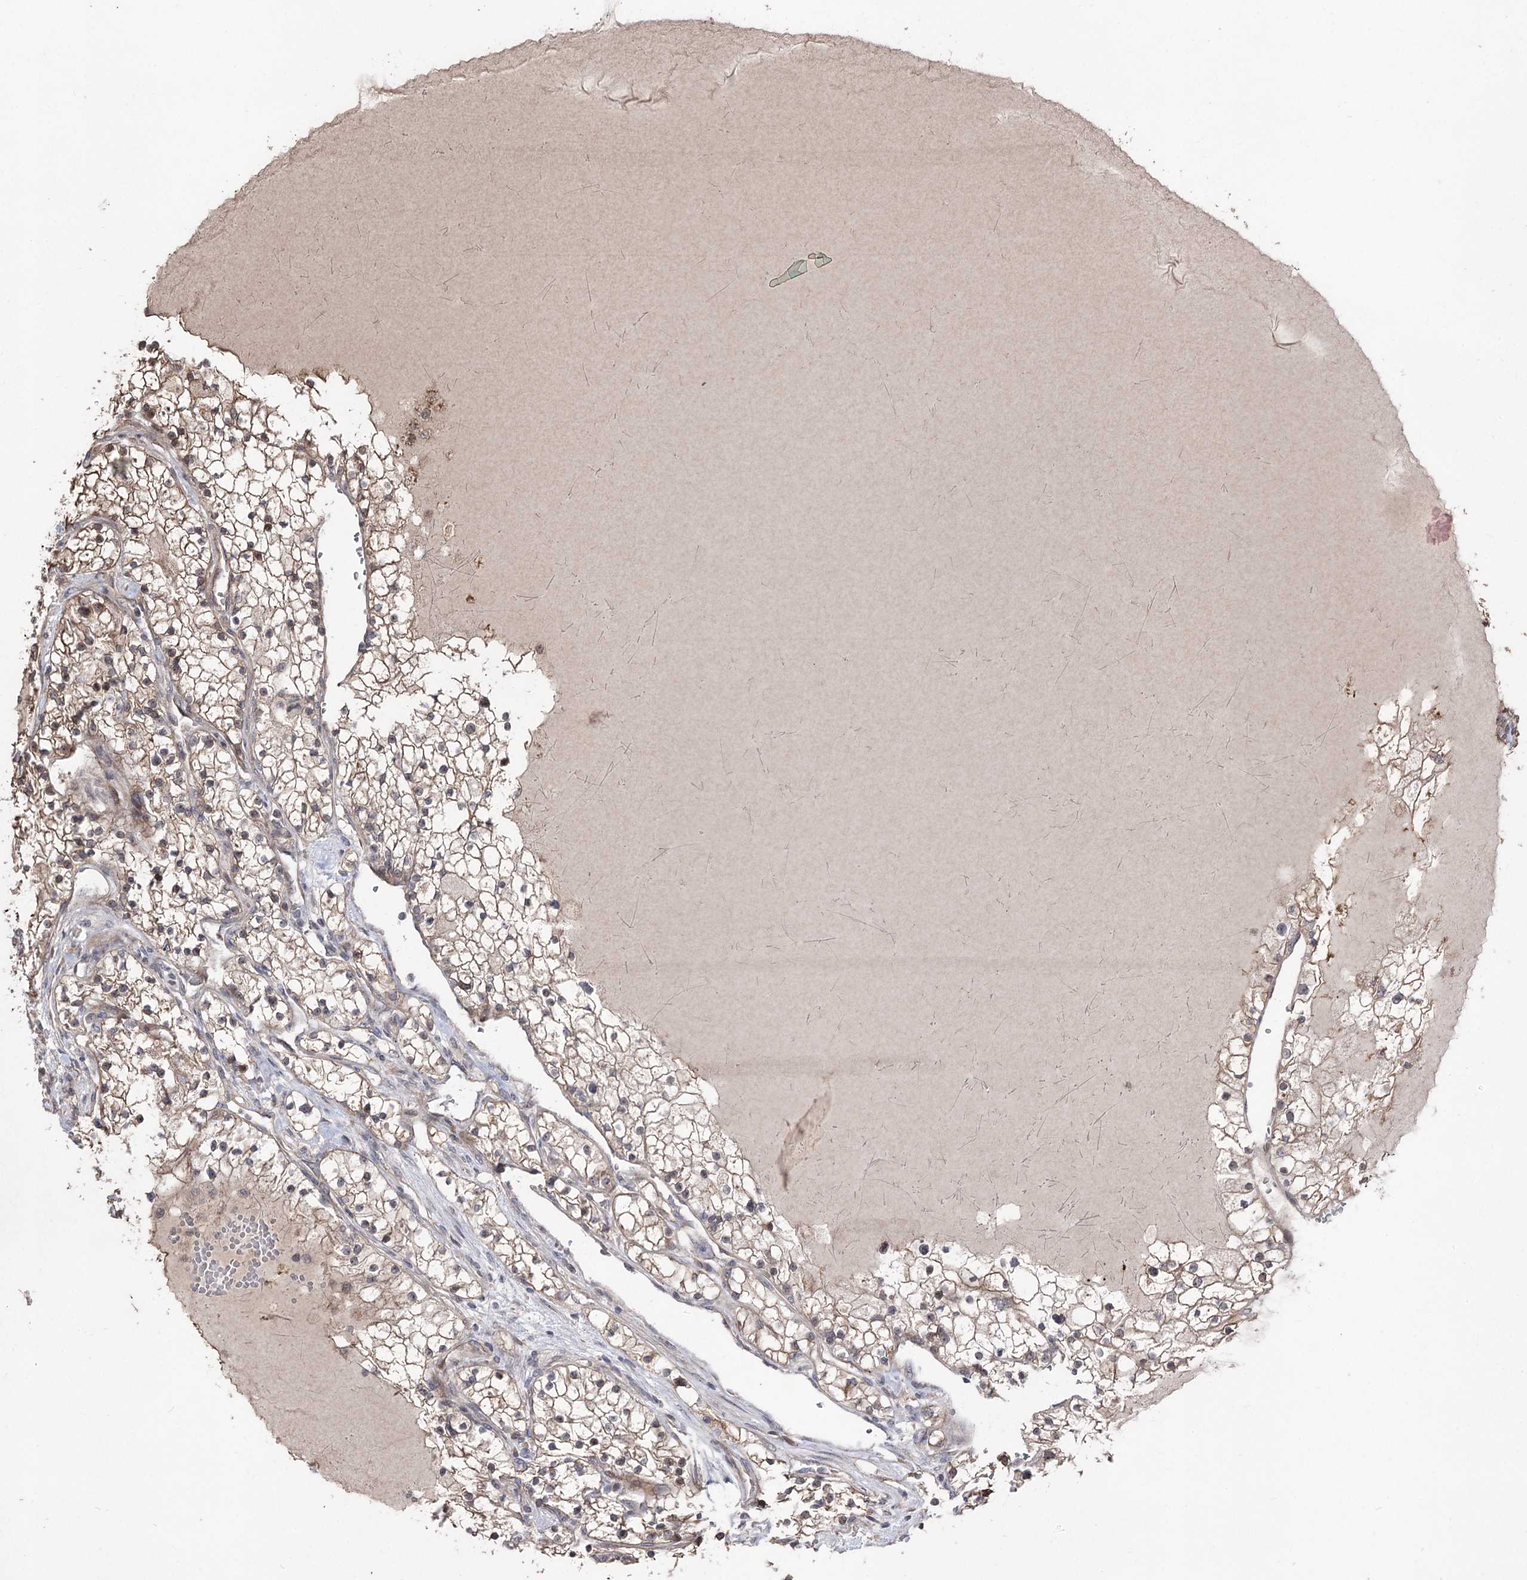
{"staining": {"intensity": "moderate", "quantity": "<25%", "location": "cytoplasmic/membranous"}, "tissue": "renal cancer", "cell_type": "Tumor cells", "image_type": "cancer", "snomed": [{"axis": "morphology", "description": "Normal tissue, NOS"}, {"axis": "morphology", "description": "Adenocarcinoma, NOS"}, {"axis": "topography", "description": "Kidney"}], "caption": "There is low levels of moderate cytoplasmic/membranous expression in tumor cells of renal cancer (adenocarcinoma), as demonstrated by immunohistochemical staining (brown color).", "gene": "CPNE8", "patient": {"sex": "male", "age": 68}}